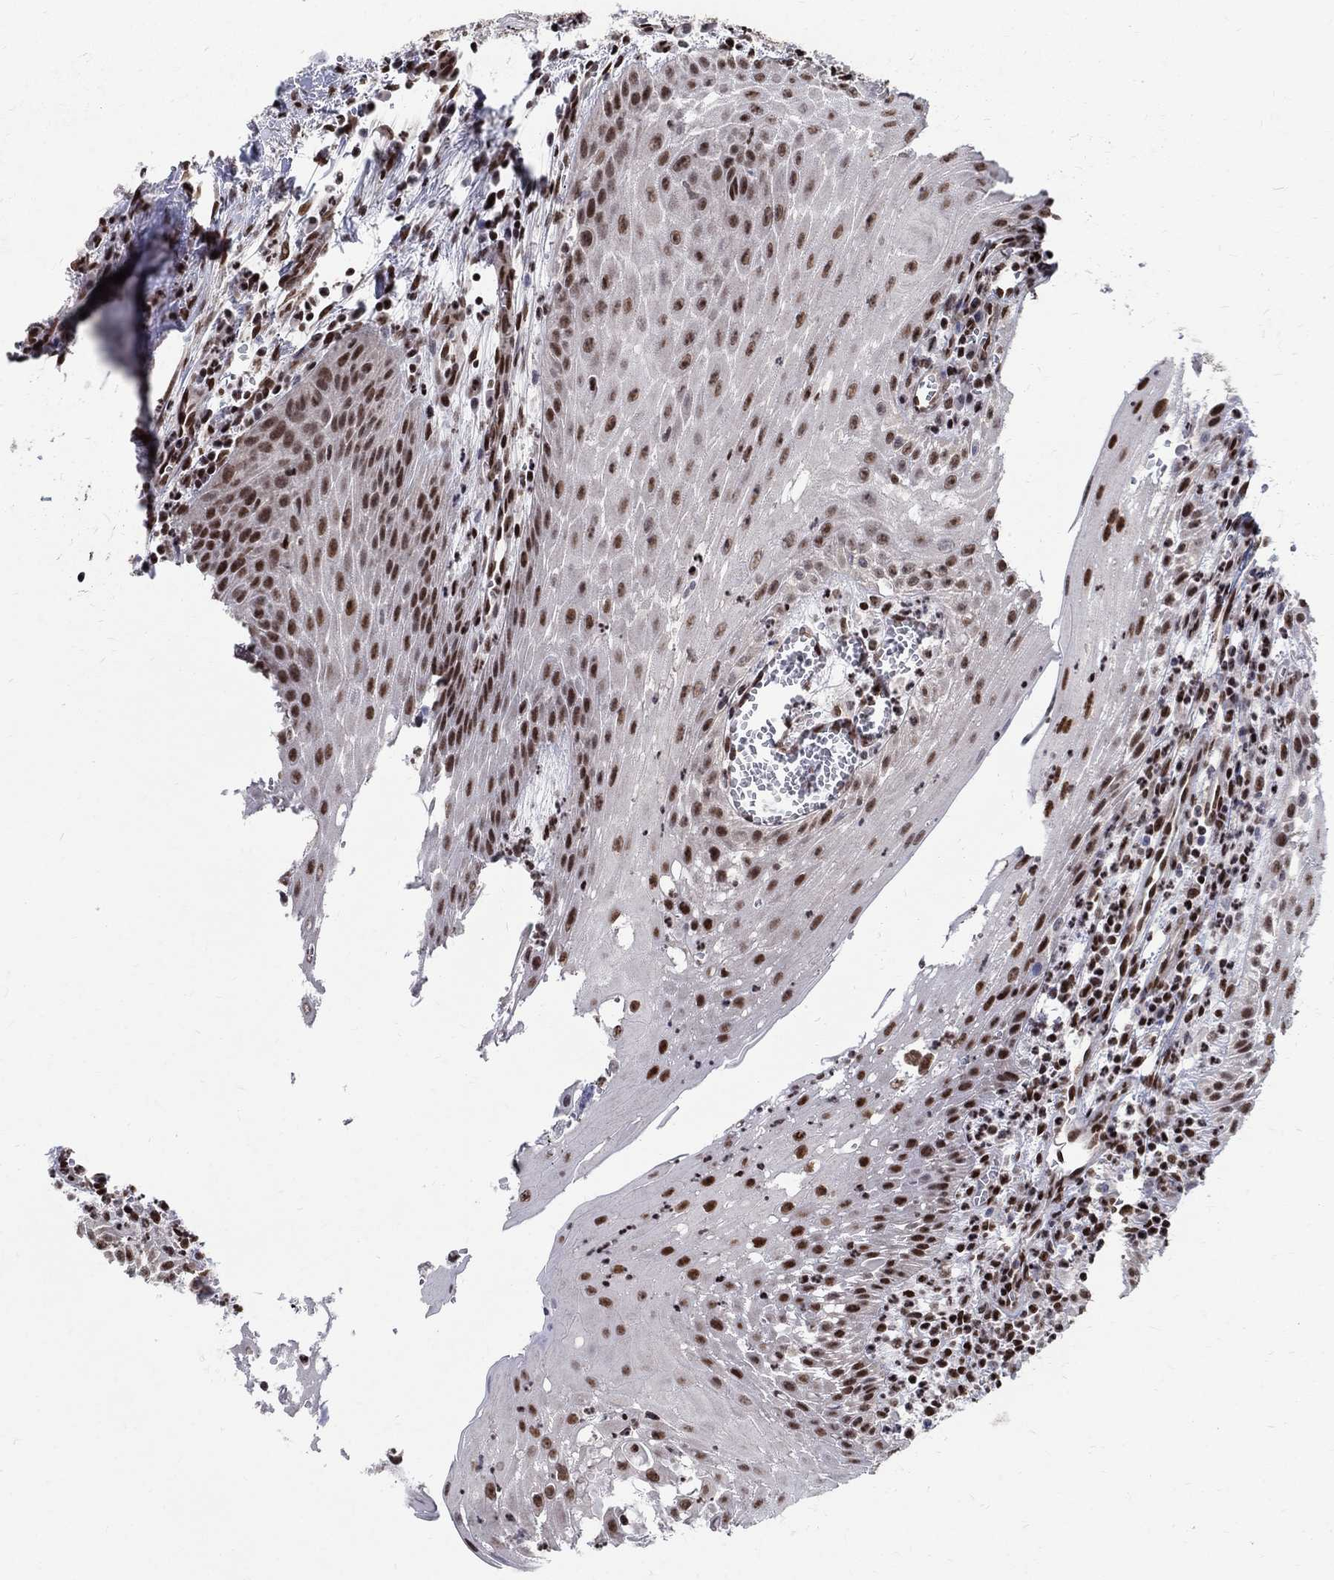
{"staining": {"intensity": "strong", "quantity": ">75%", "location": "nuclear"}, "tissue": "head and neck cancer", "cell_type": "Tumor cells", "image_type": "cancer", "snomed": [{"axis": "morphology", "description": "Squamous cell carcinoma, NOS"}, {"axis": "topography", "description": "Oral tissue"}, {"axis": "topography", "description": "Head-Neck"}], "caption": "About >75% of tumor cells in squamous cell carcinoma (head and neck) show strong nuclear protein positivity as visualized by brown immunohistochemical staining.", "gene": "FBXO16", "patient": {"sex": "male", "age": 58}}